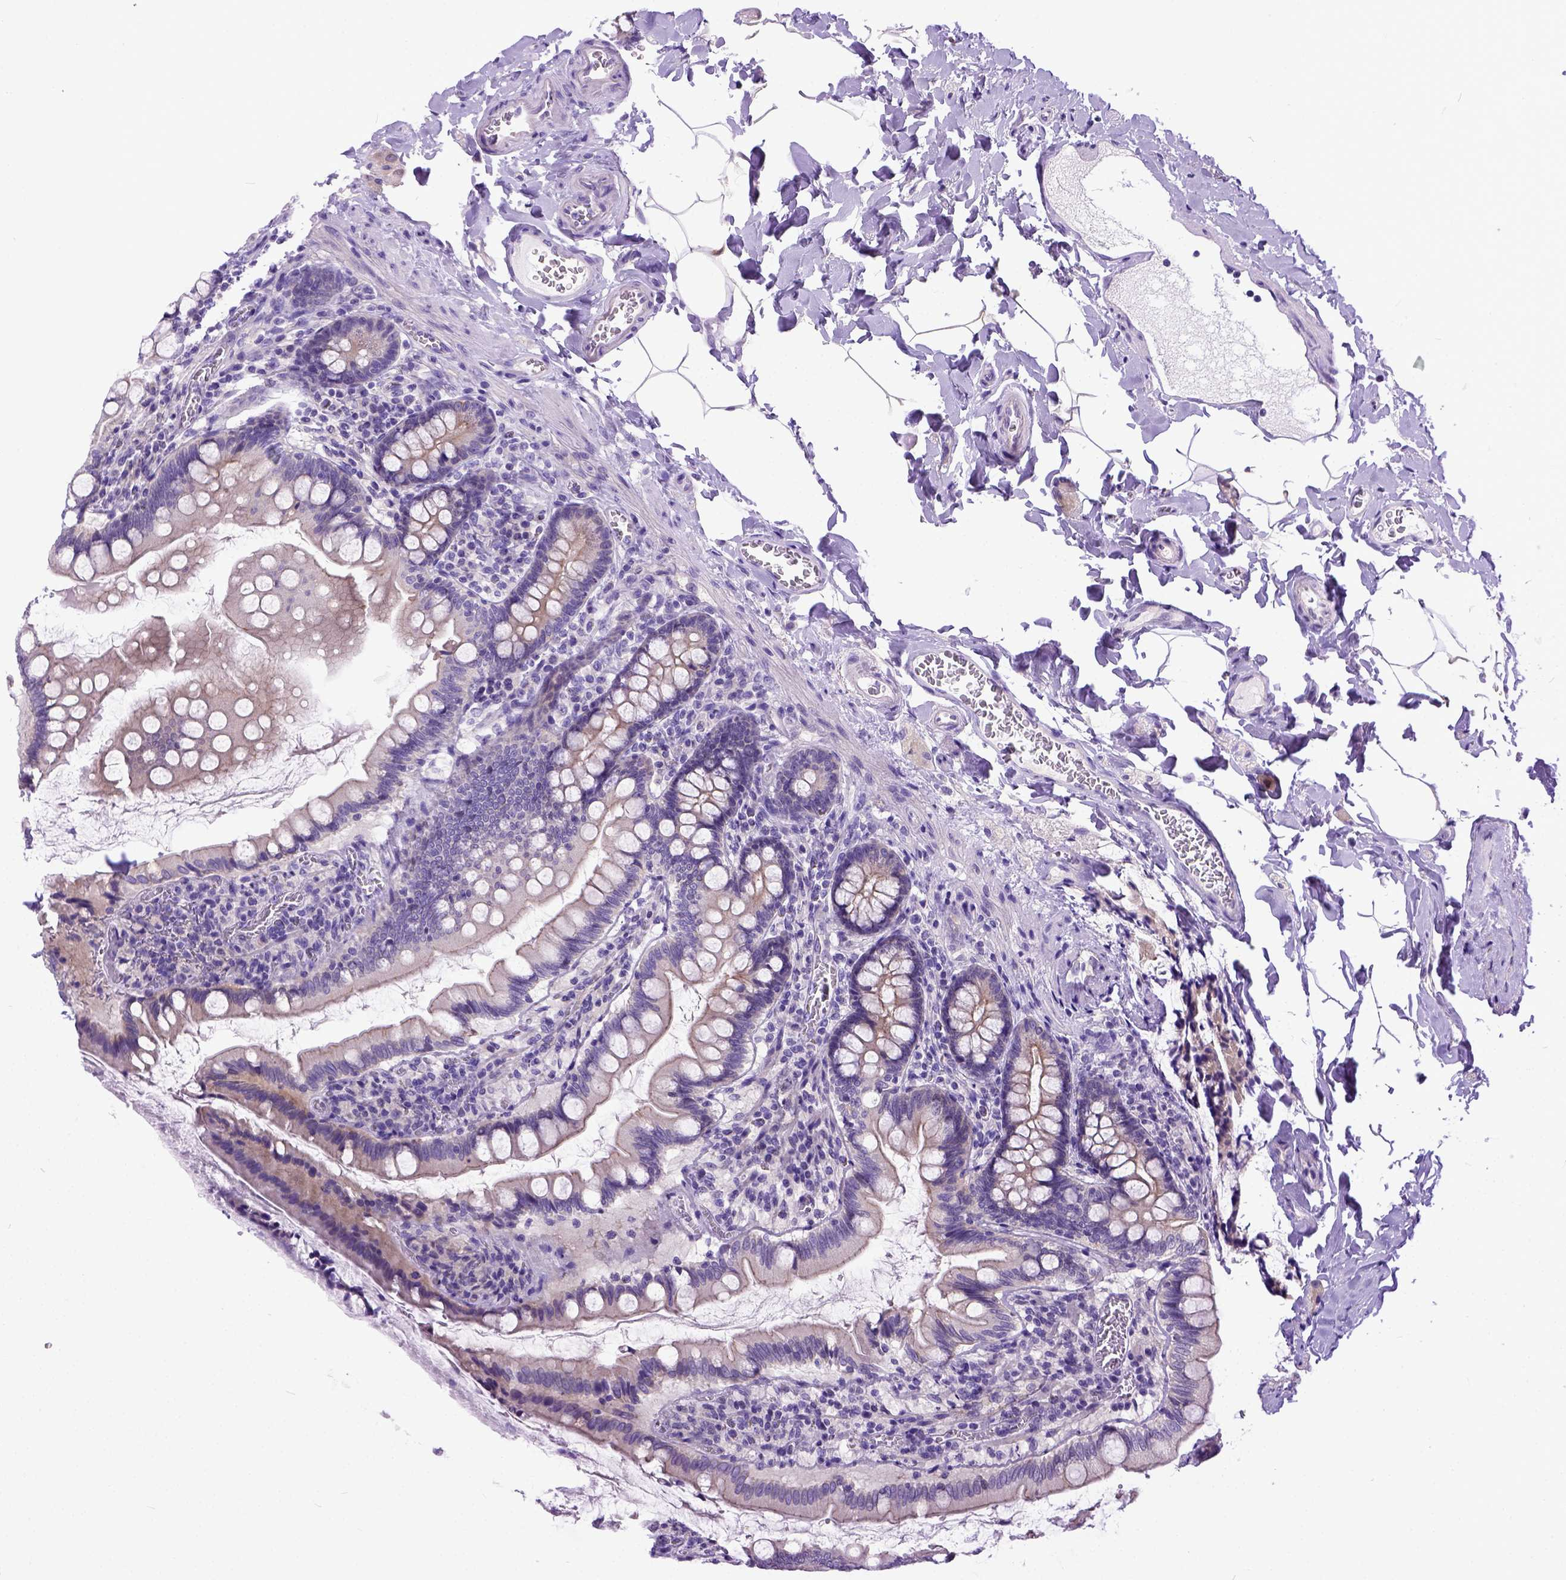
{"staining": {"intensity": "weak", "quantity": "25%-75%", "location": "cytoplasmic/membranous"}, "tissue": "small intestine", "cell_type": "Glandular cells", "image_type": "normal", "snomed": [{"axis": "morphology", "description": "Normal tissue, NOS"}, {"axis": "topography", "description": "Small intestine"}], "caption": "There is low levels of weak cytoplasmic/membranous staining in glandular cells of unremarkable small intestine, as demonstrated by immunohistochemical staining (brown color).", "gene": "NEK5", "patient": {"sex": "female", "age": 56}}